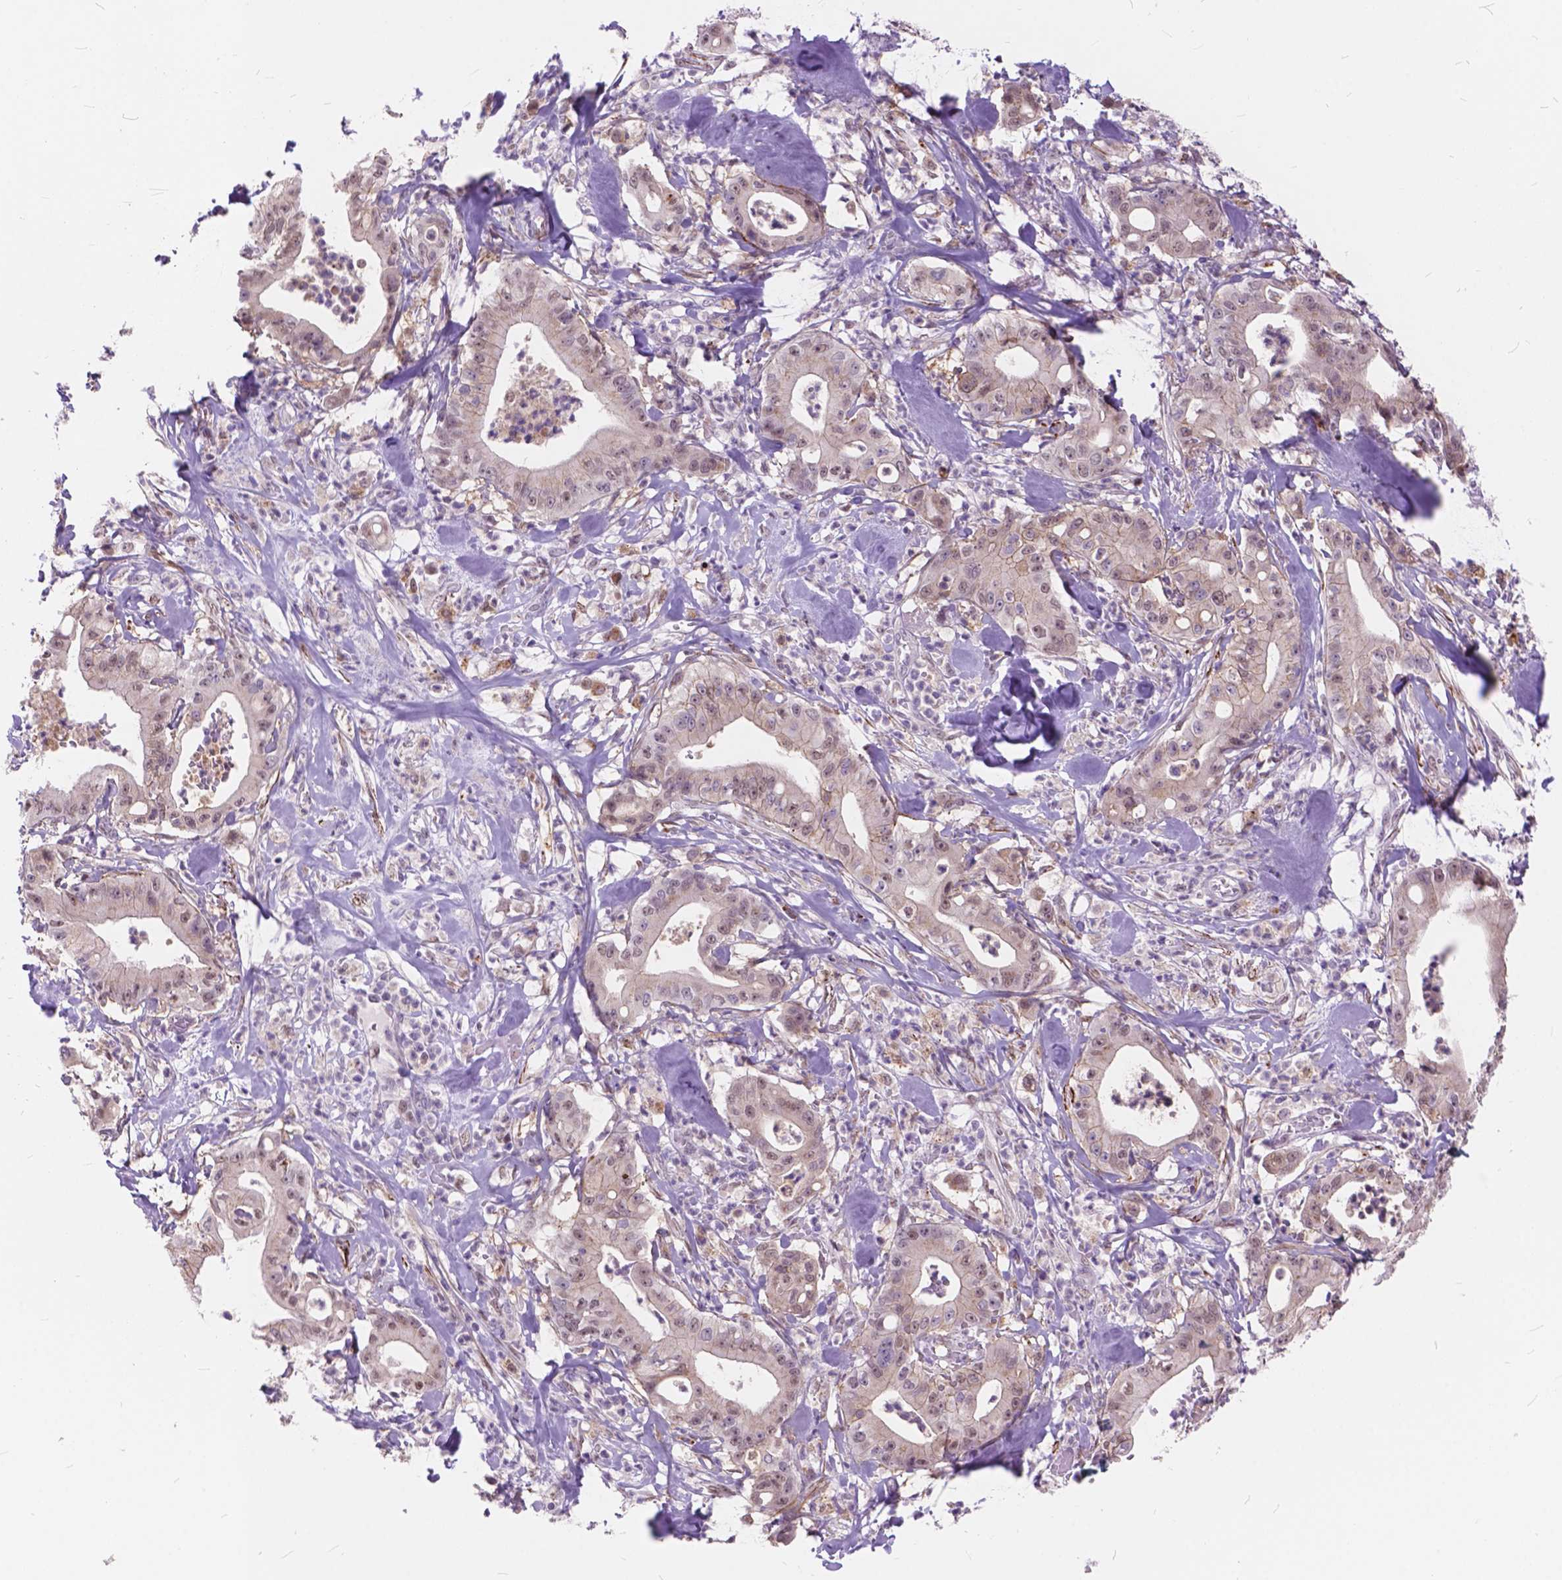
{"staining": {"intensity": "negative", "quantity": "none", "location": "none"}, "tissue": "pancreatic cancer", "cell_type": "Tumor cells", "image_type": "cancer", "snomed": [{"axis": "morphology", "description": "Adenocarcinoma, NOS"}, {"axis": "topography", "description": "Pancreas"}], "caption": "Immunohistochemical staining of human adenocarcinoma (pancreatic) exhibits no significant expression in tumor cells.", "gene": "MAN2C1", "patient": {"sex": "male", "age": 71}}